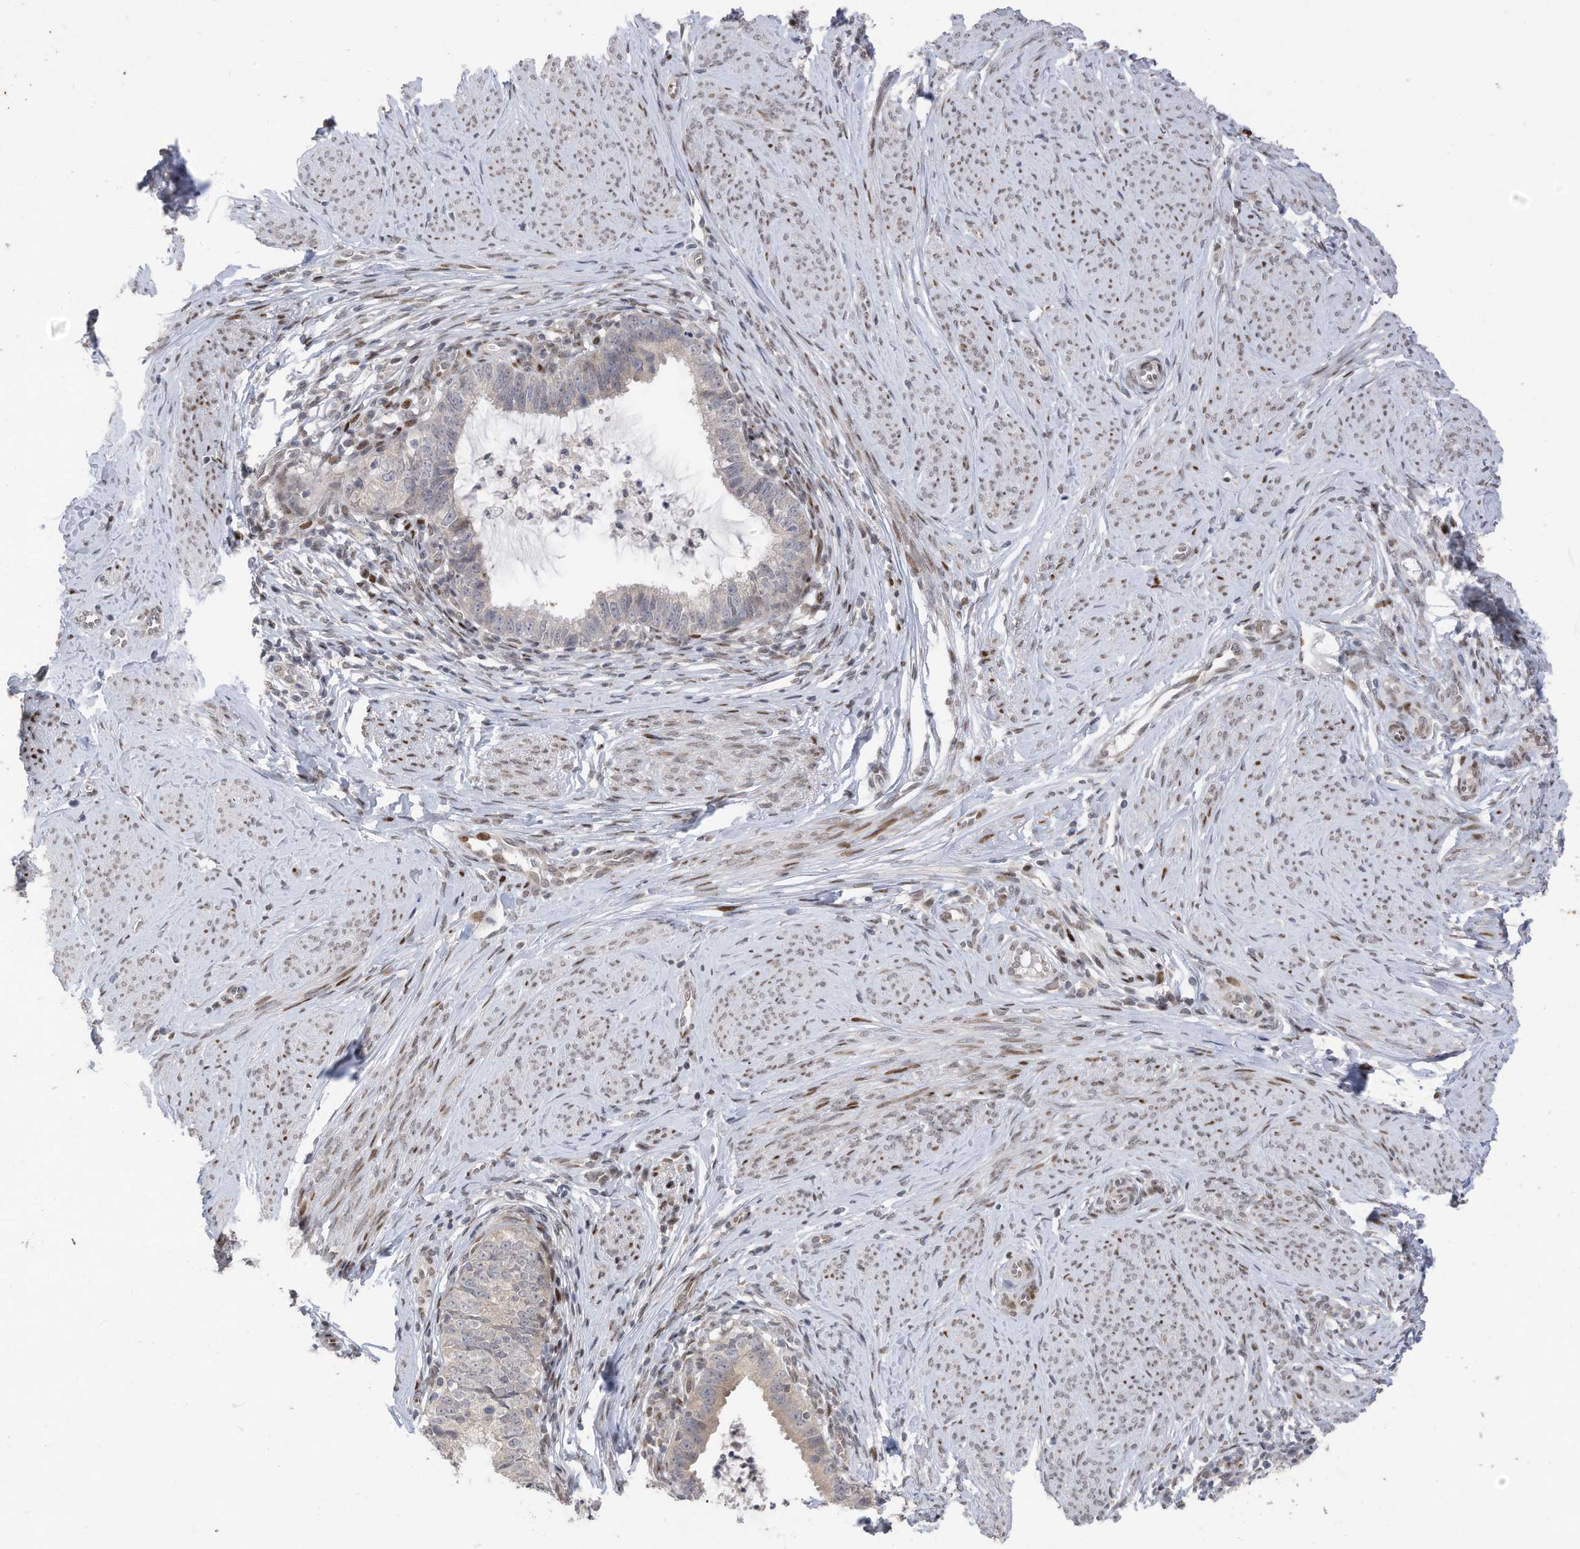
{"staining": {"intensity": "weak", "quantity": "<25%", "location": "cytoplasmic/membranous"}, "tissue": "cervical cancer", "cell_type": "Tumor cells", "image_type": "cancer", "snomed": [{"axis": "morphology", "description": "Adenocarcinoma, NOS"}, {"axis": "topography", "description": "Cervix"}], "caption": "DAB immunohistochemical staining of human adenocarcinoma (cervical) demonstrates no significant expression in tumor cells.", "gene": "RABL3", "patient": {"sex": "female", "age": 36}}